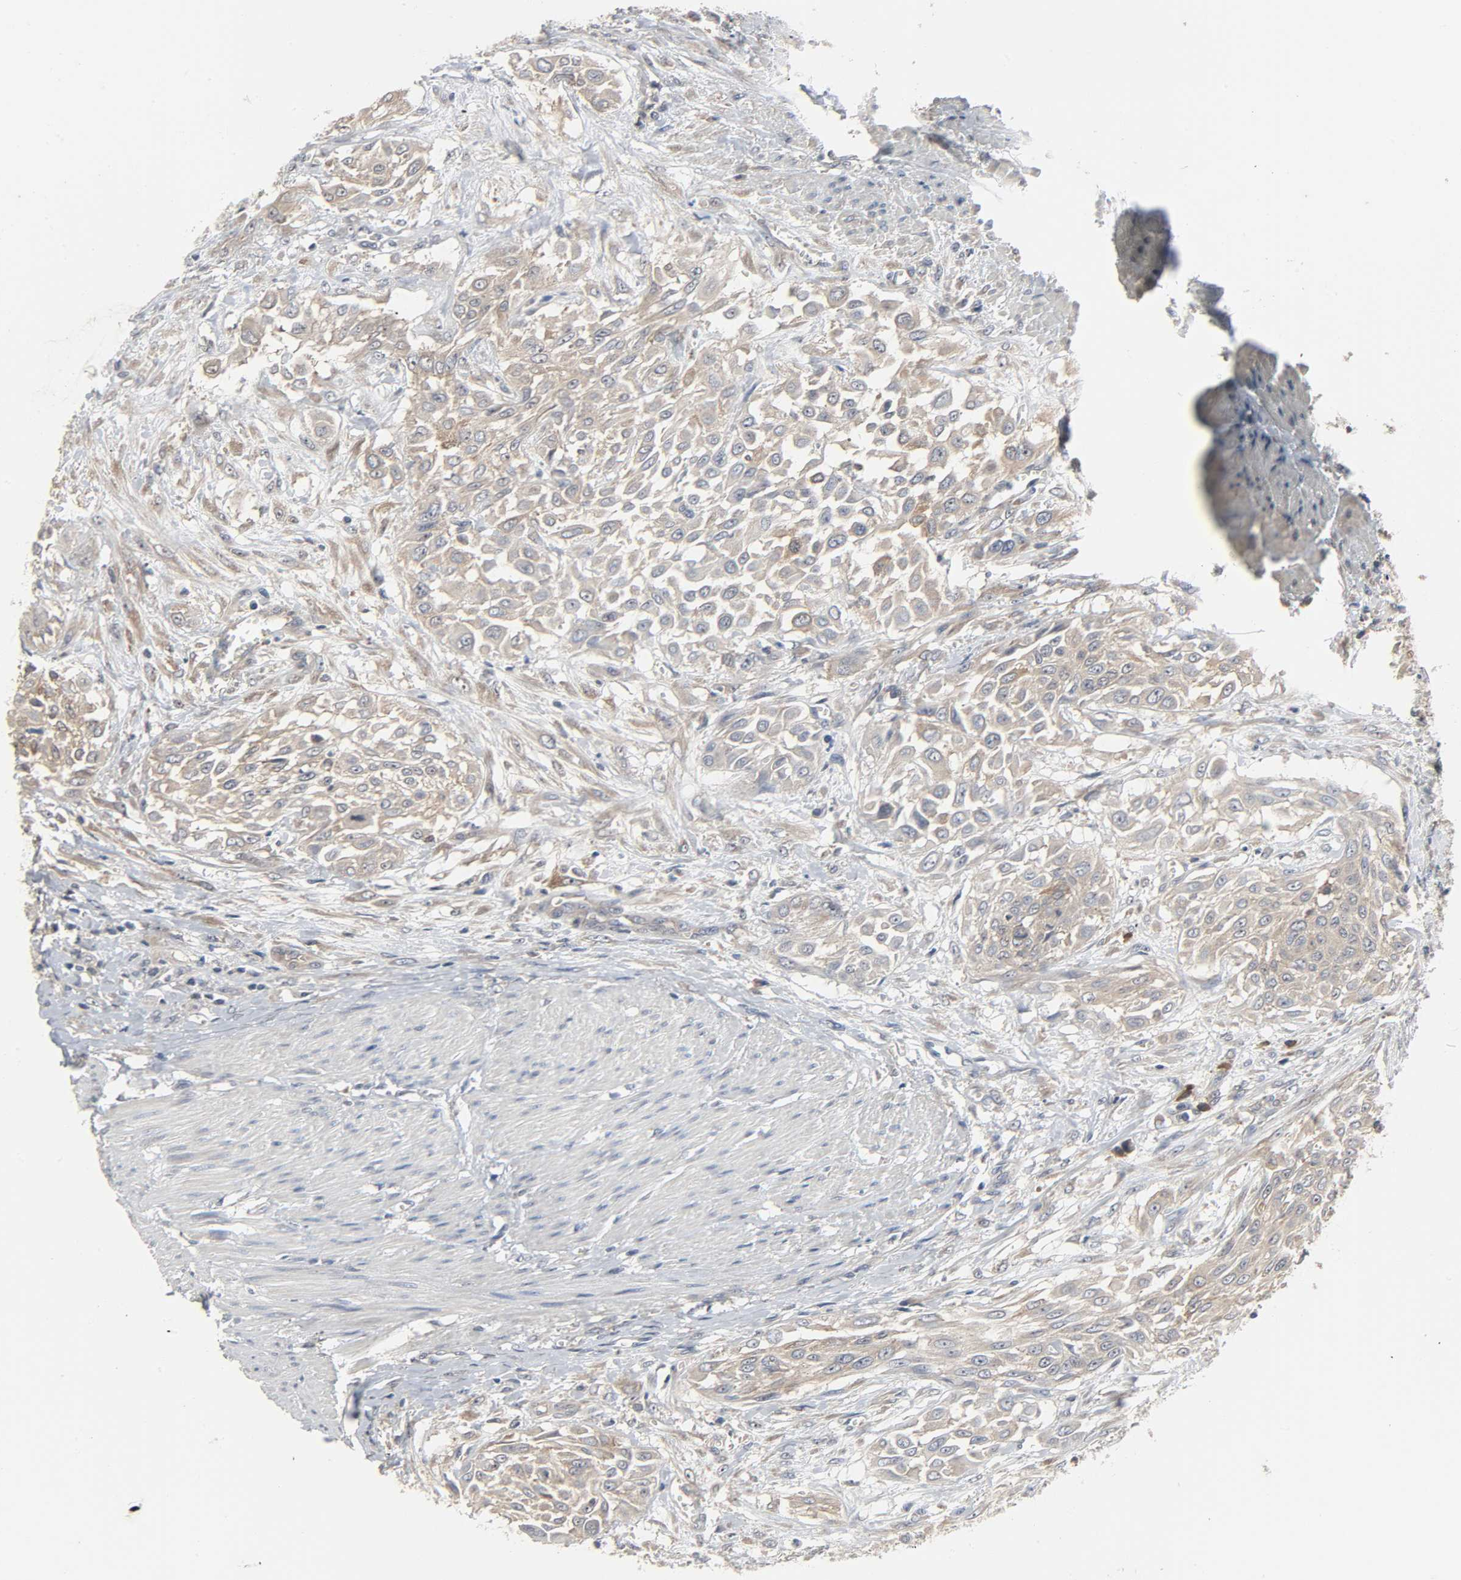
{"staining": {"intensity": "moderate", "quantity": ">75%", "location": "cytoplasmic/membranous"}, "tissue": "urothelial cancer", "cell_type": "Tumor cells", "image_type": "cancer", "snomed": [{"axis": "morphology", "description": "Urothelial carcinoma, High grade"}, {"axis": "topography", "description": "Urinary bladder"}], "caption": "Protein expression by immunohistochemistry (IHC) demonstrates moderate cytoplasmic/membranous positivity in about >75% of tumor cells in urothelial carcinoma (high-grade).", "gene": "PLEKHA2", "patient": {"sex": "male", "age": 57}}